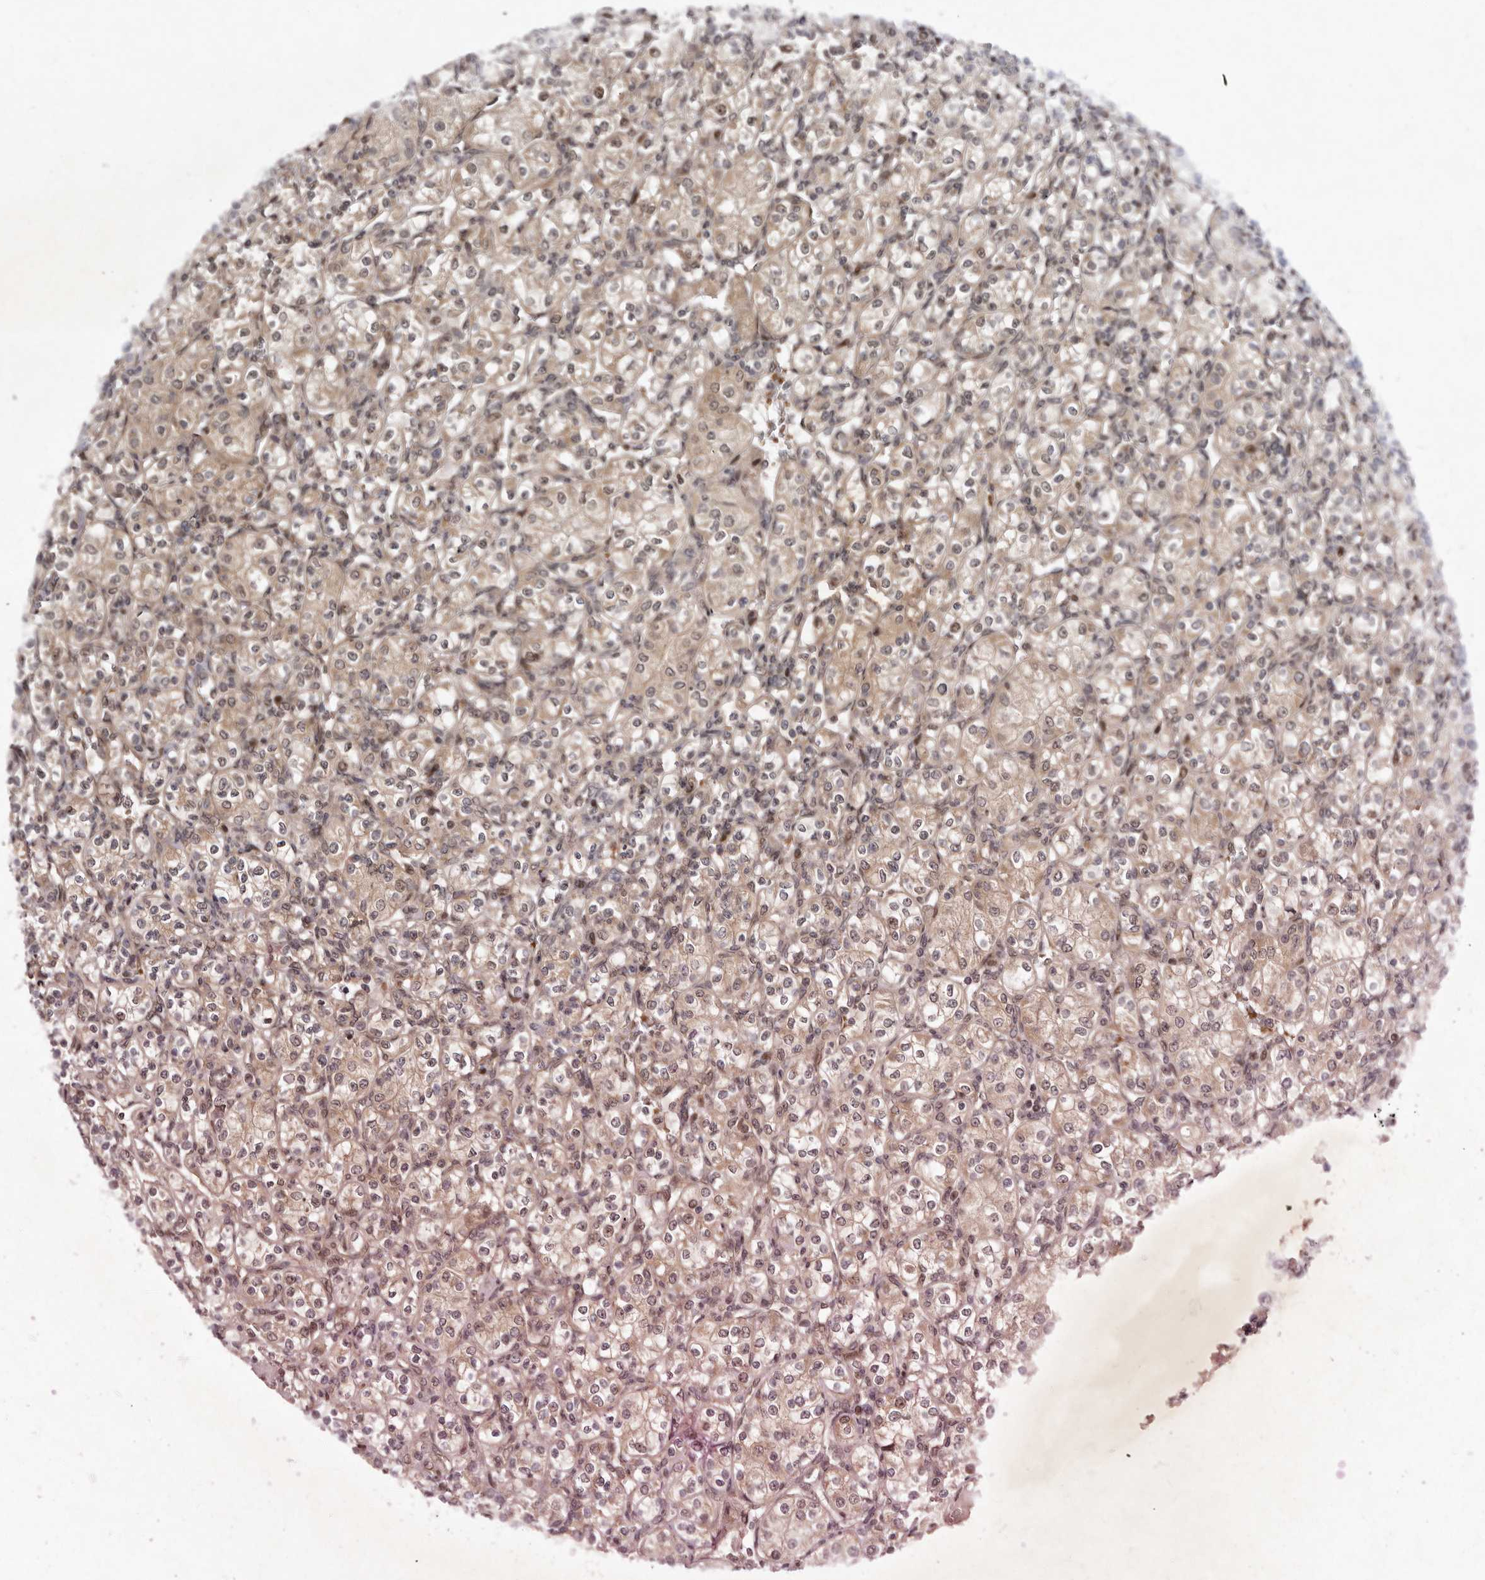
{"staining": {"intensity": "weak", "quantity": ">75%", "location": "cytoplasmic/membranous,nuclear"}, "tissue": "renal cancer", "cell_type": "Tumor cells", "image_type": "cancer", "snomed": [{"axis": "morphology", "description": "Adenocarcinoma, NOS"}, {"axis": "topography", "description": "Kidney"}], "caption": "Renal adenocarcinoma stained with a protein marker demonstrates weak staining in tumor cells.", "gene": "ABL1", "patient": {"sex": "male", "age": 77}}